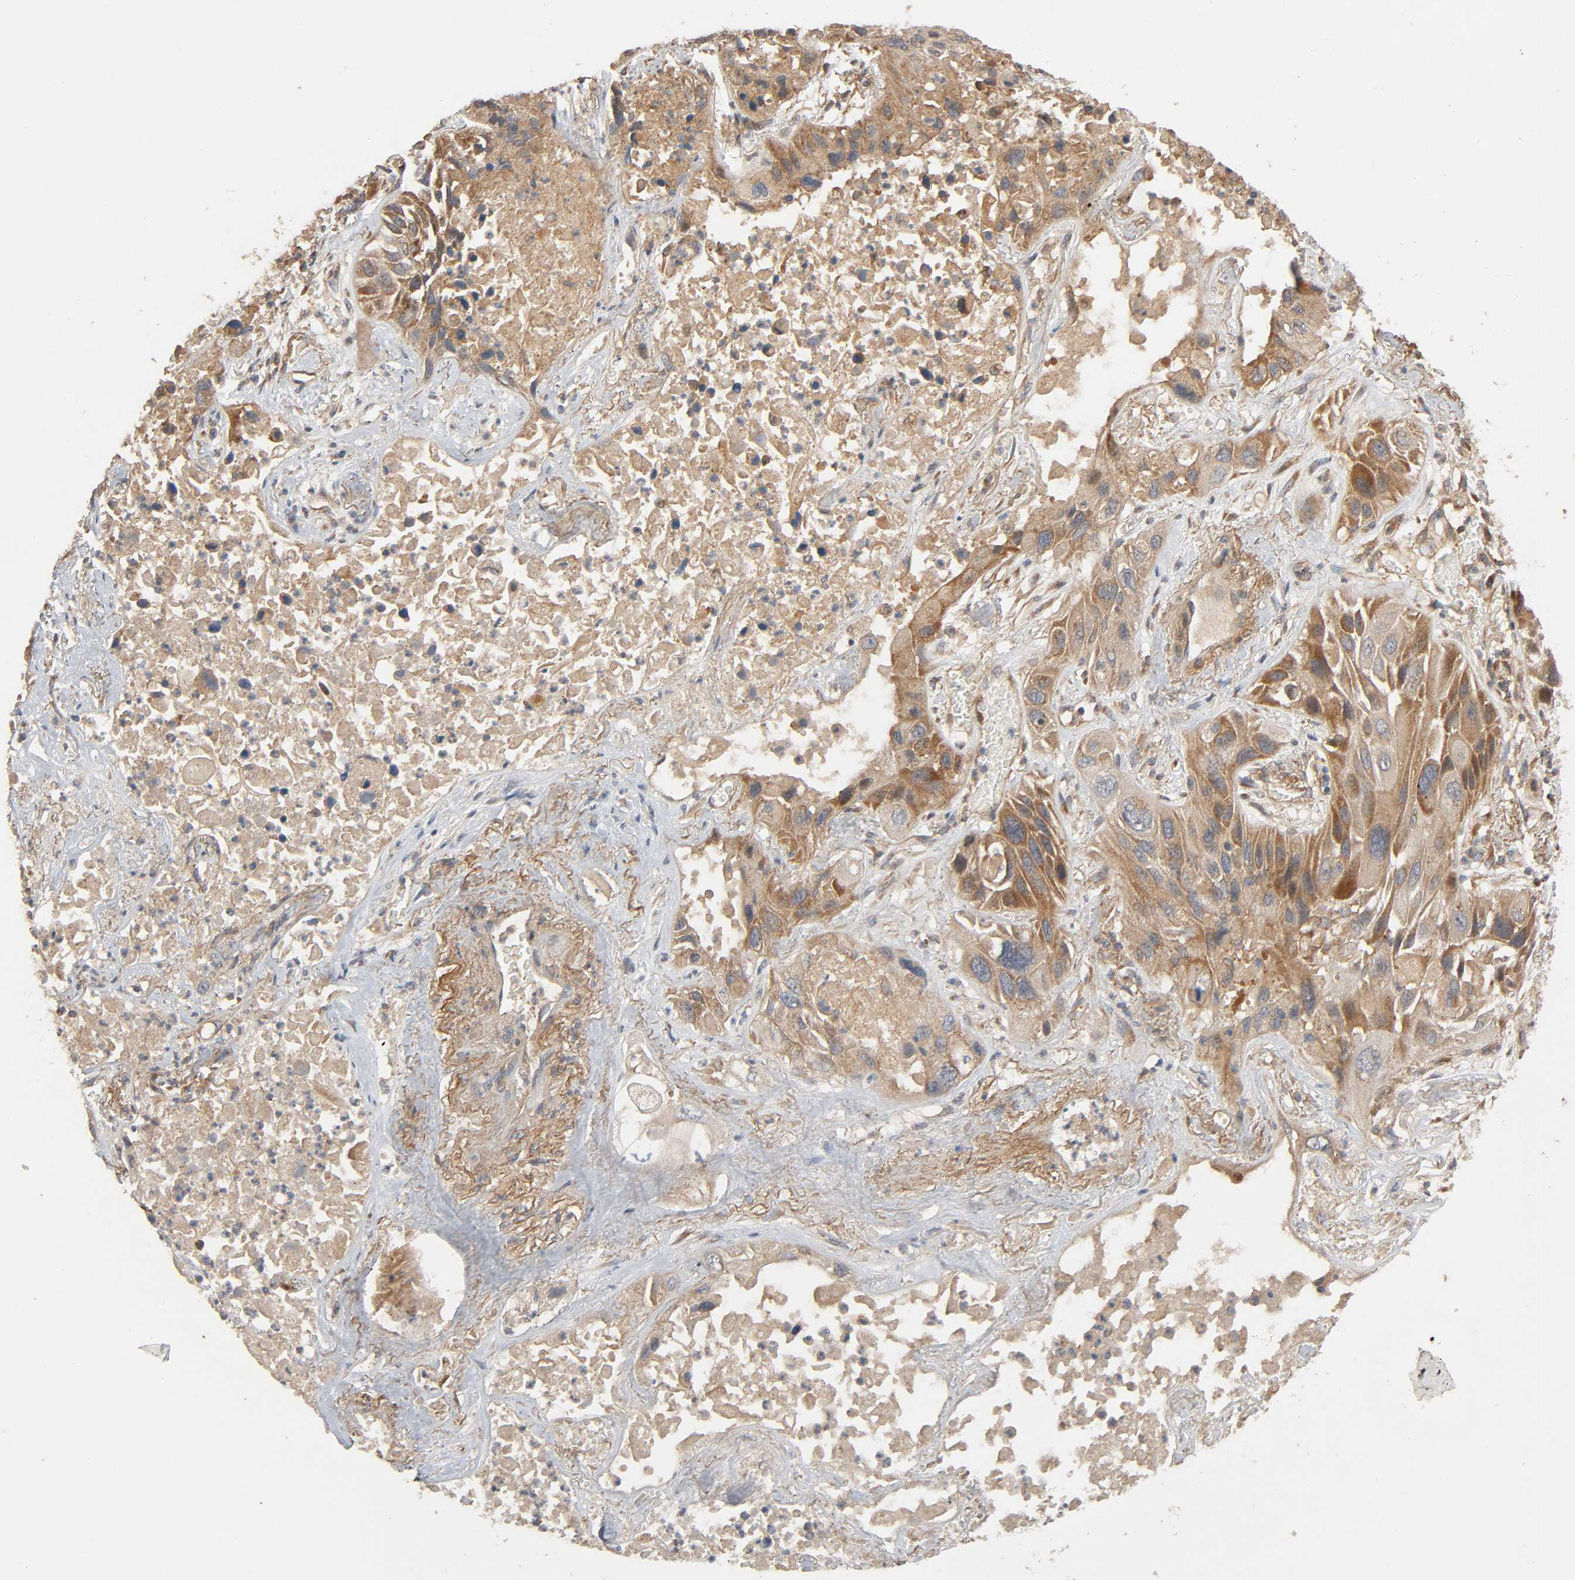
{"staining": {"intensity": "moderate", "quantity": "25%-75%", "location": "cytoplasmic/membranous"}, "tissue": "lung cancer", "cell_type": "Tumor cells", "image_type": "cancer", "snomed": [{"axis": "morphology", "description": "Squamous cell carcinoma, NOS"}, {"axis": "topography", "description": "Lung"}], "caption": "Lung squamous cell carcinoma stained with a brown dye shows moderate cytoplasmic/membranous positive positivity in about 25%-75% of tumor cells.", "gene": "SGSM1", "patient": {"sex": "female", "age": 76}}